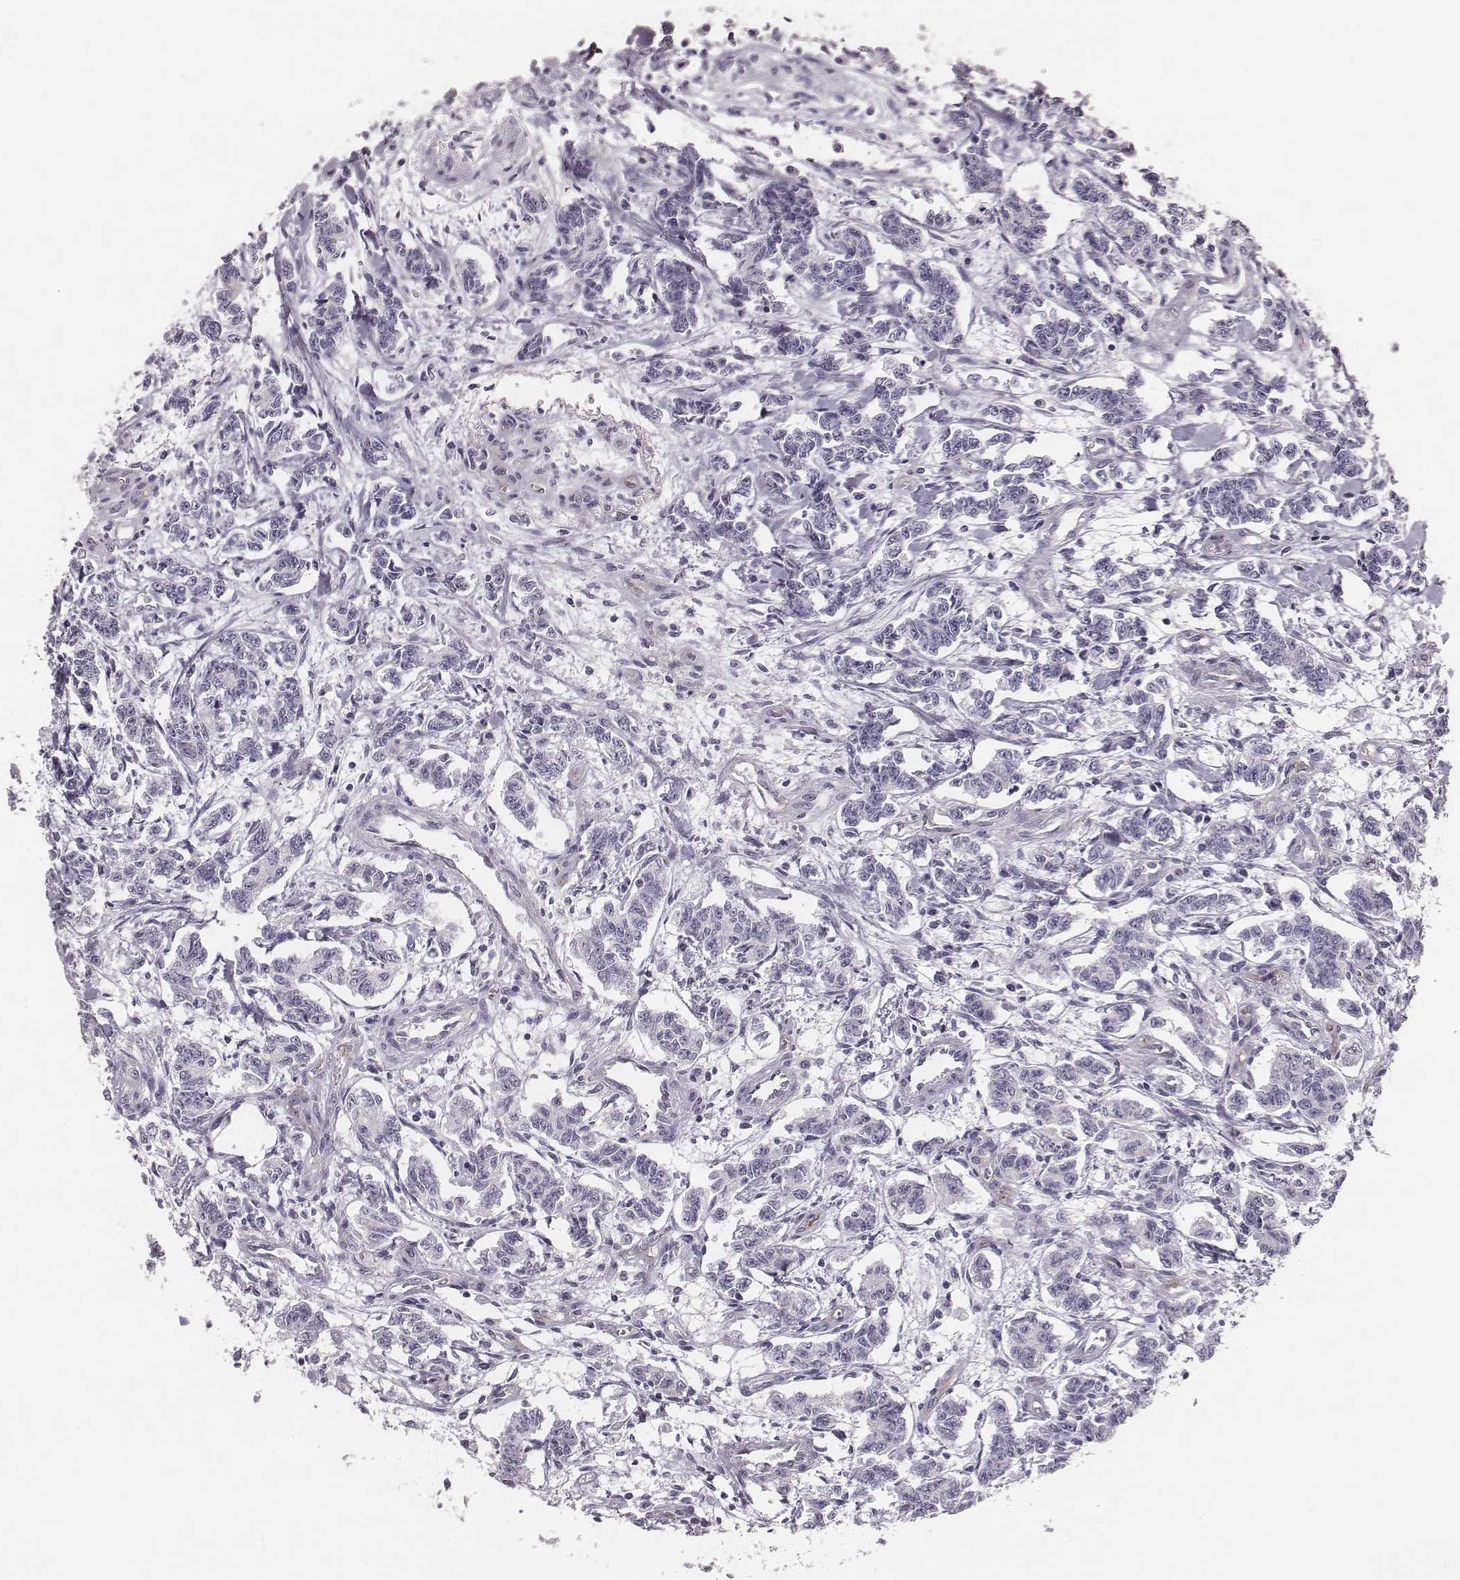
{"staining": {"intensity": "negative", "quantity": "none", "location": "none"}, "tissue": "carcinoid", "cell_type": "Tumor cells", "image_type": "cancer", "snomed": [{"axis": "morphology", "description": "Carcinoid, malignant, NOS"}, {"axis": "topography", "description": "Kidney"}], "caption": "The image shows no significant positivity in tumor cells of carcinoid.", "gene": "KCNJ12", "patient": {"sex": "female", "age": 41}}